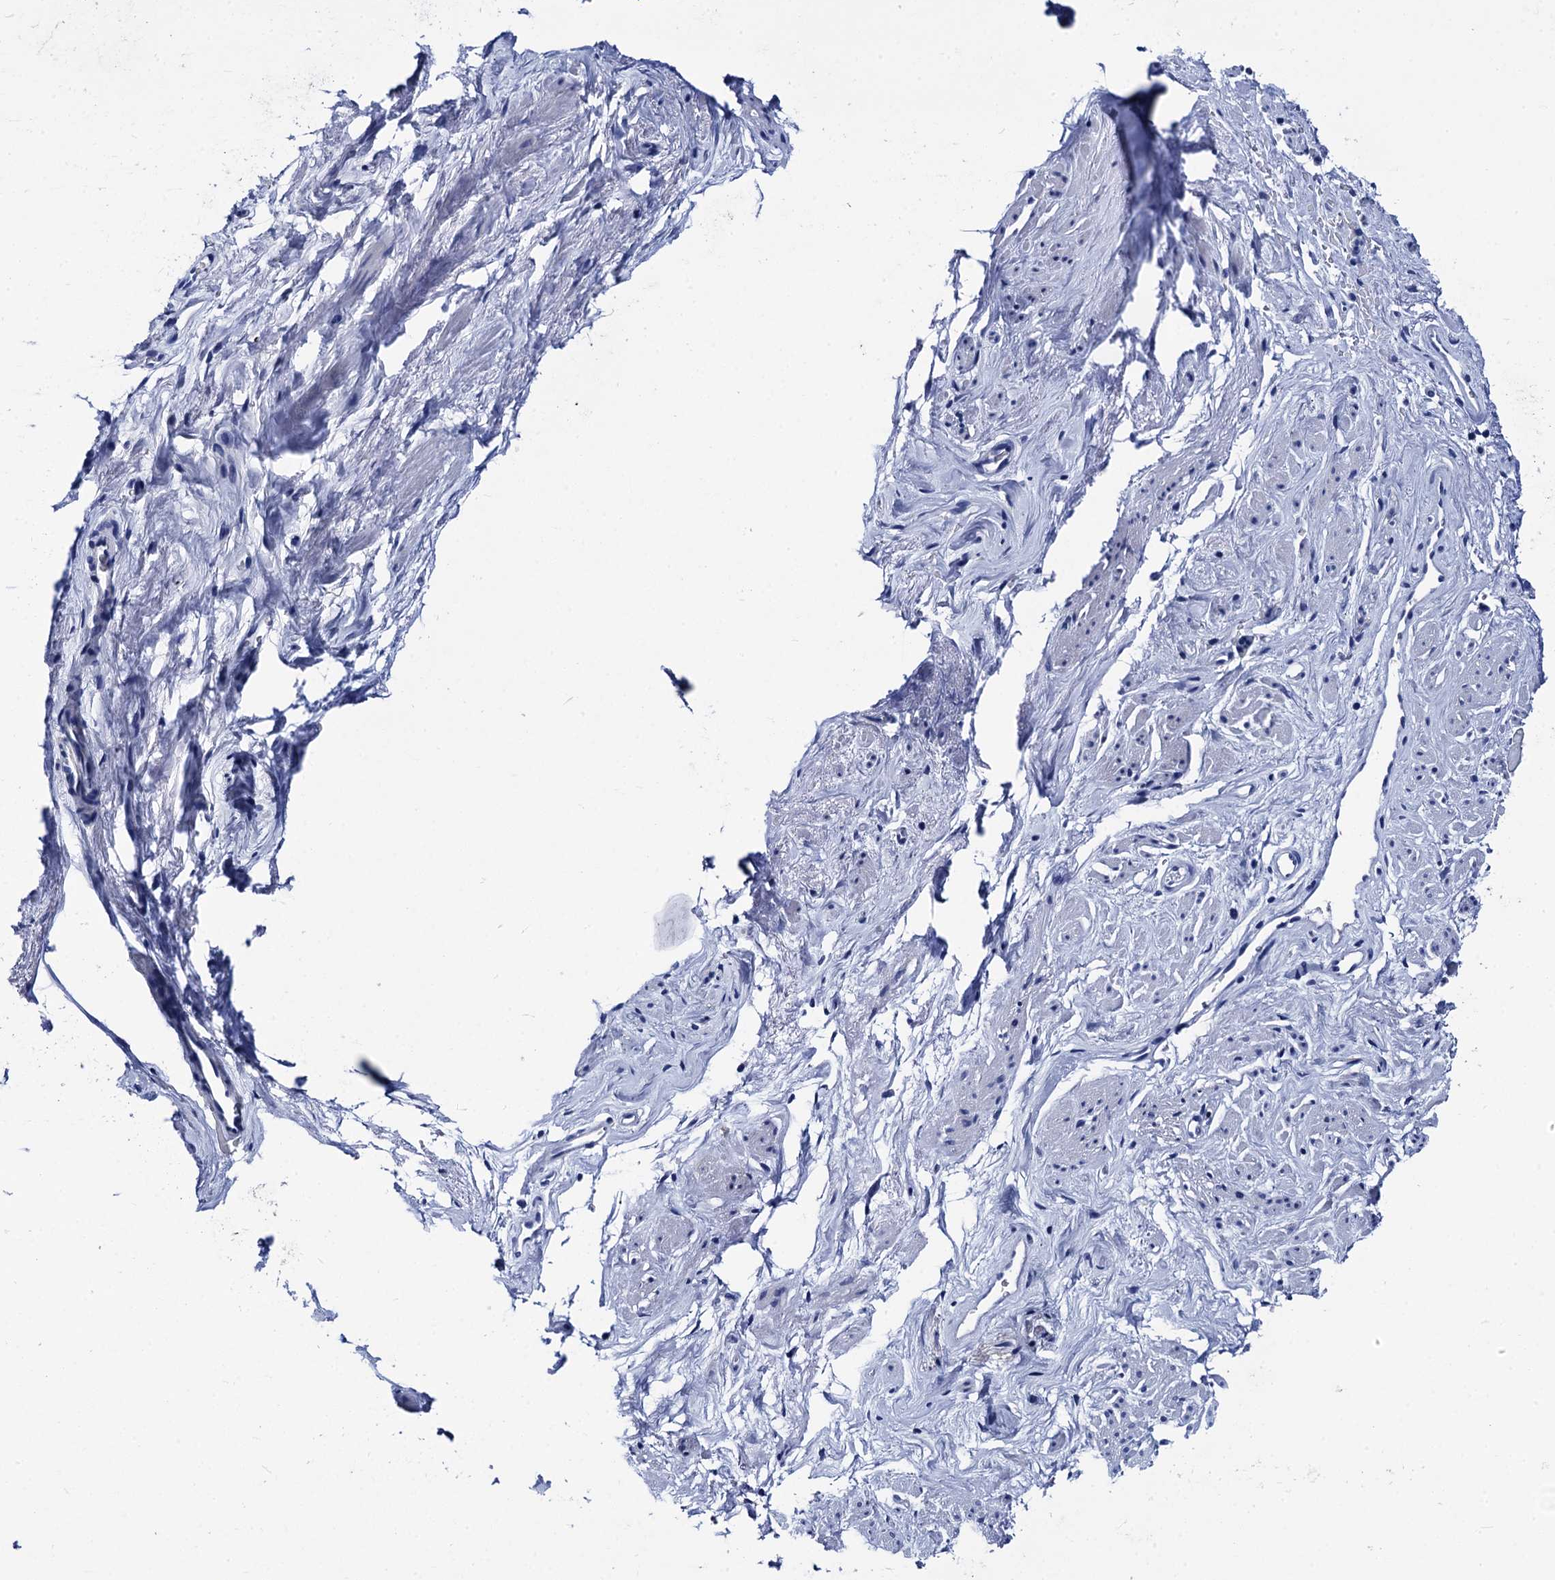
{"staining": {"intensity": "negative", "quantity": "none", "location": "none"}, "tissue": "smooth muscle", "cell_type": "Smooth muscle cells", "image_type": "normal", "snomed": [{"axis": "morphology", "description": "Normal tissue, NOS"}, {"axis": "topography", "description": "Smooth muscle"}, {"axis": "topography", "description": "Peripheral nerve tissue"}], "caption": "Immunohistochemistry (IHC) photomicrograph of normal smooth muscle stained for a protein (brown), which demonstrates no positivity in smooth muscle cells.", "gene": "MYBPC3", "patient": {"sex": "male", "age": 69}}